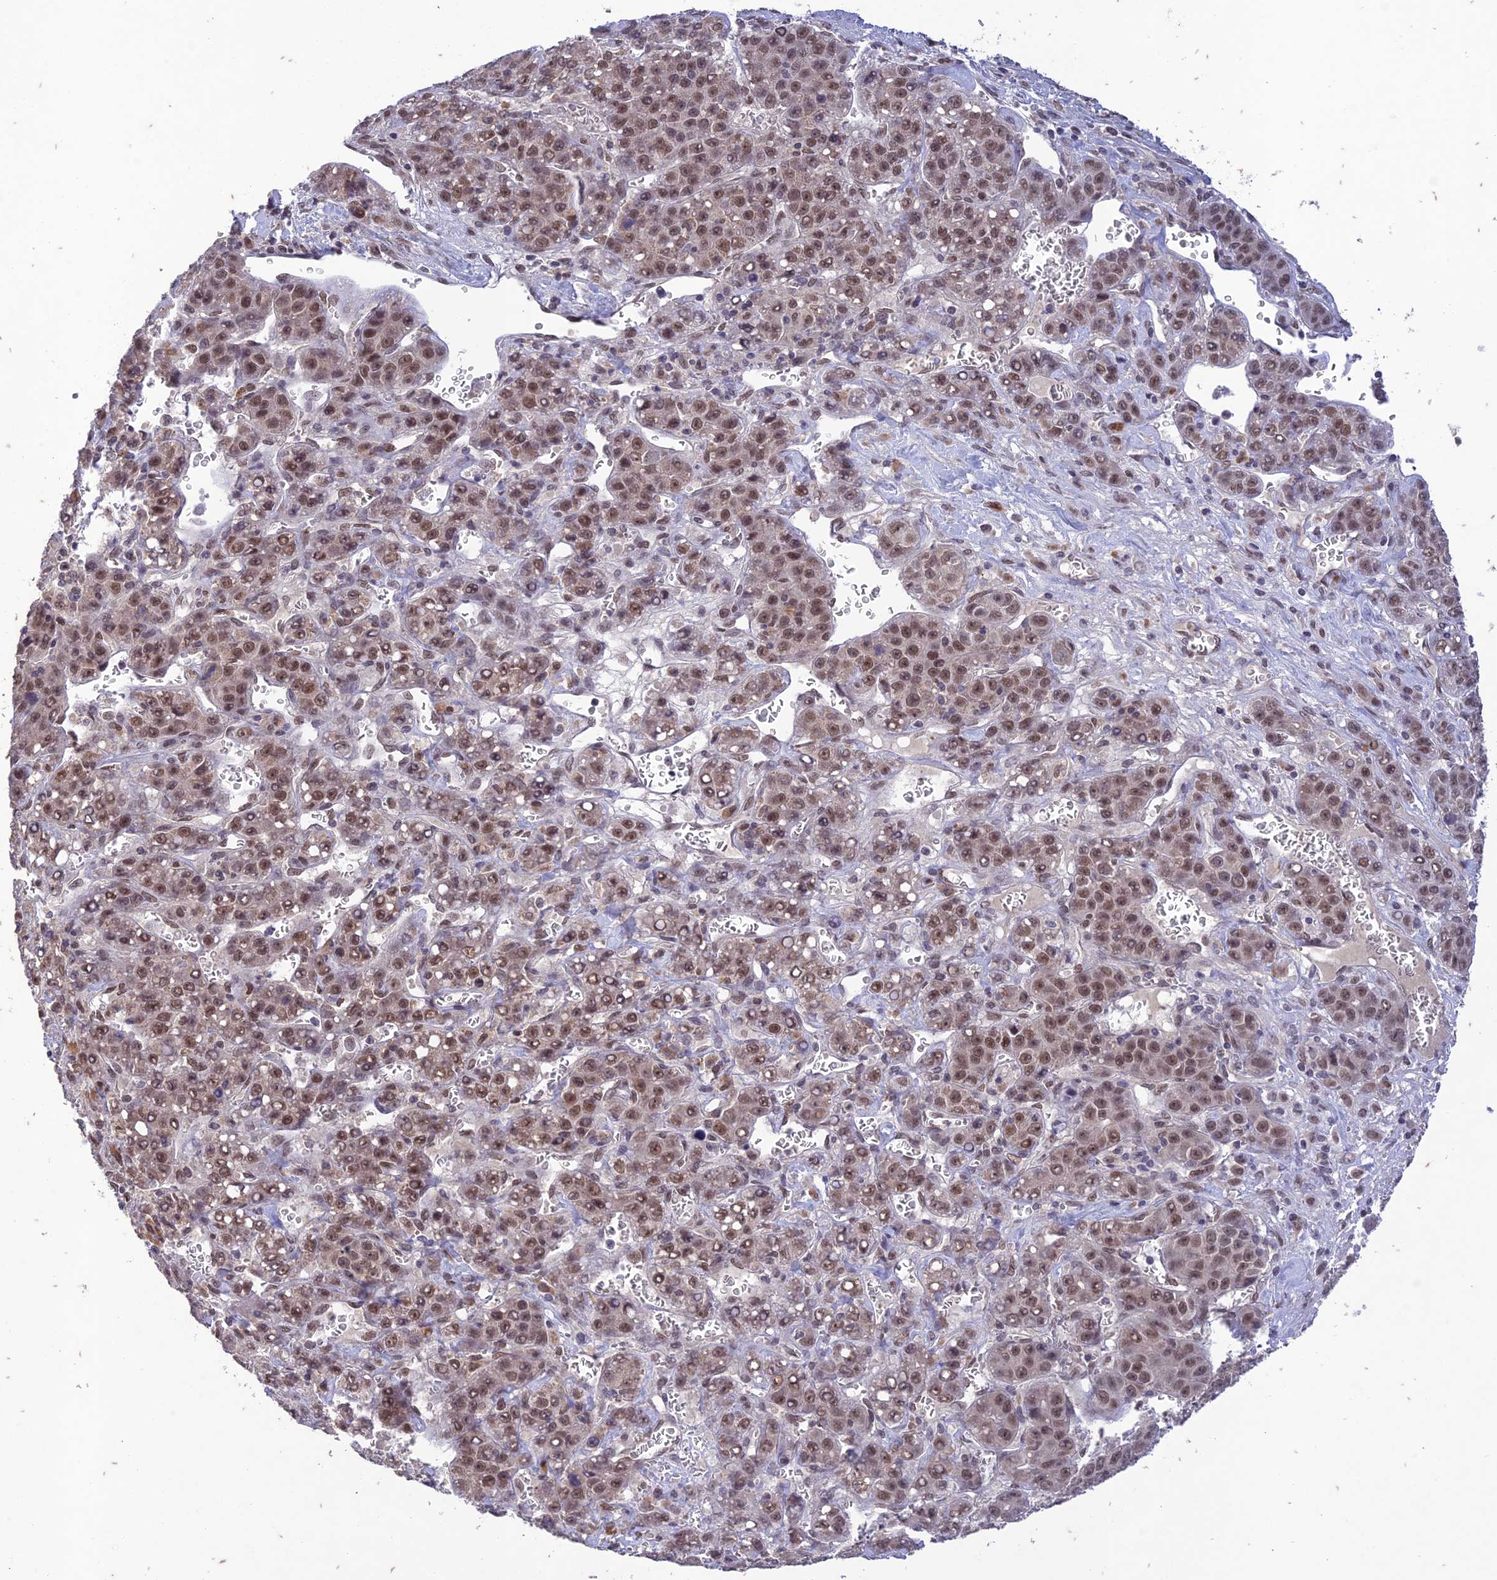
{"staining": {"intensity": "moderate", "quantity": ">75%", "location": "nuclear"}, "tissue": "liver cancer", "cell_type": "Tumor cells", "image_type": "cancer", "snomed": [{"axis": "morphology", "description": "Carcinoma, Hepatocellular, NOS"}, {"axis": "topography", "description": "Liver"}], "caption": "Immunohistochemical staining of human liver cancer exhibits medium levels of moderate nuclear staining in about >75% of tumor cells. Using DAB (brown) and hematoxylin (blue) stains, captured at high magnification using brightfield microscopy.", "gene": "POP4", "patient": {"sex": "female", "age": 53}}